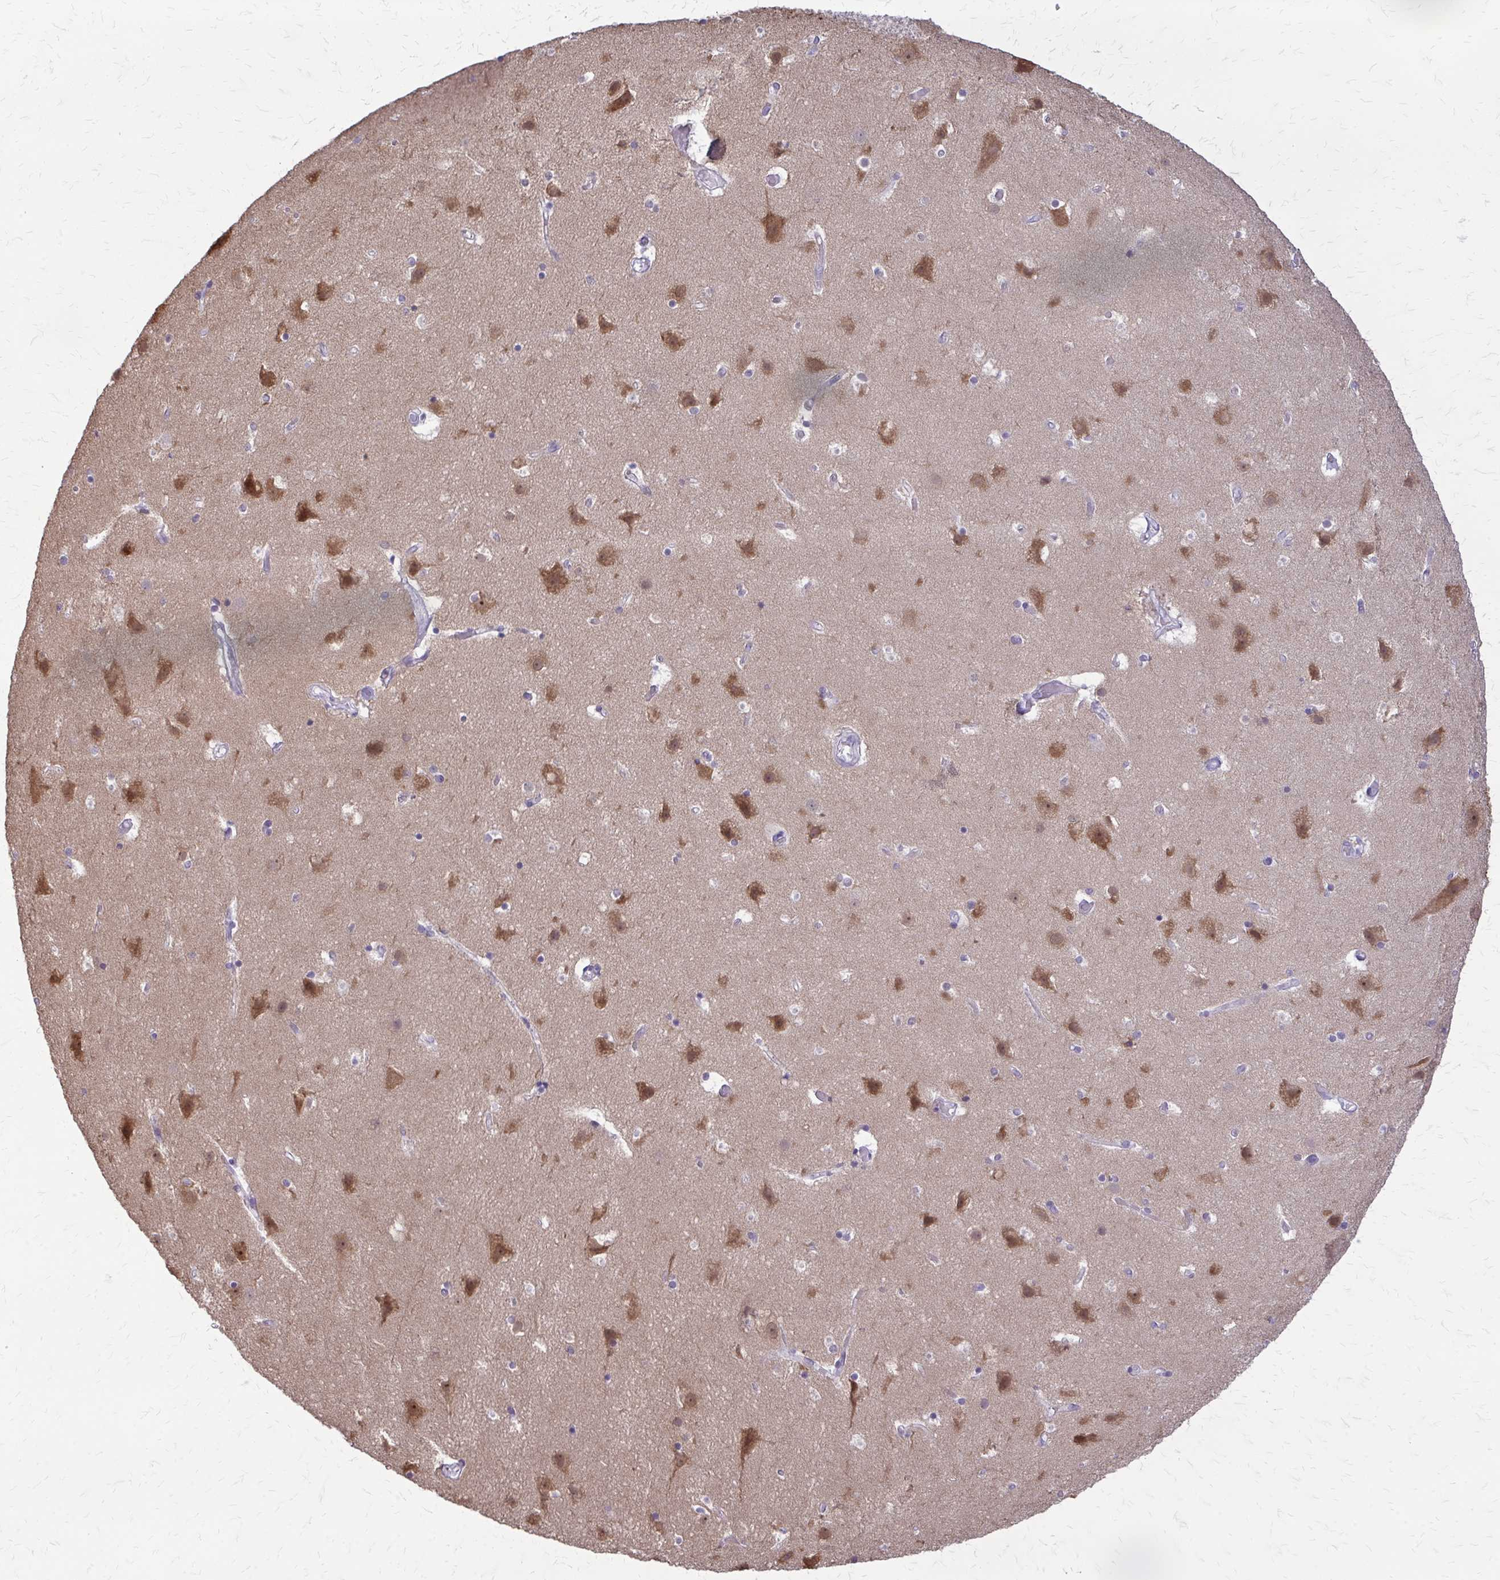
{"staining": {"intensity": "negative", "quantity": "none", "location": "none"}, "tissue": "cerebral cortex", "cell_type": "Endothelial cells", "image_type": "normal", "snomed": [{"axis": "morphology", "description": "Normal tissue, NOS"}, {"axis": "topography", "description": "Cerebral cortex"}], "caption": "This image is of normal cerebral cortex stained with immunohistochemistry to label a protein in brown with the nuclei are counter-stained blue. There is no expression in endothelial cells. (Stains: DAB immunohistochemistry (IHC) with hematoxylin counter stain, Microscopy: brightfield microscopy at high magnification).", "gene": "PLCB1", "patient": {"sex": "female", "age": 52}}